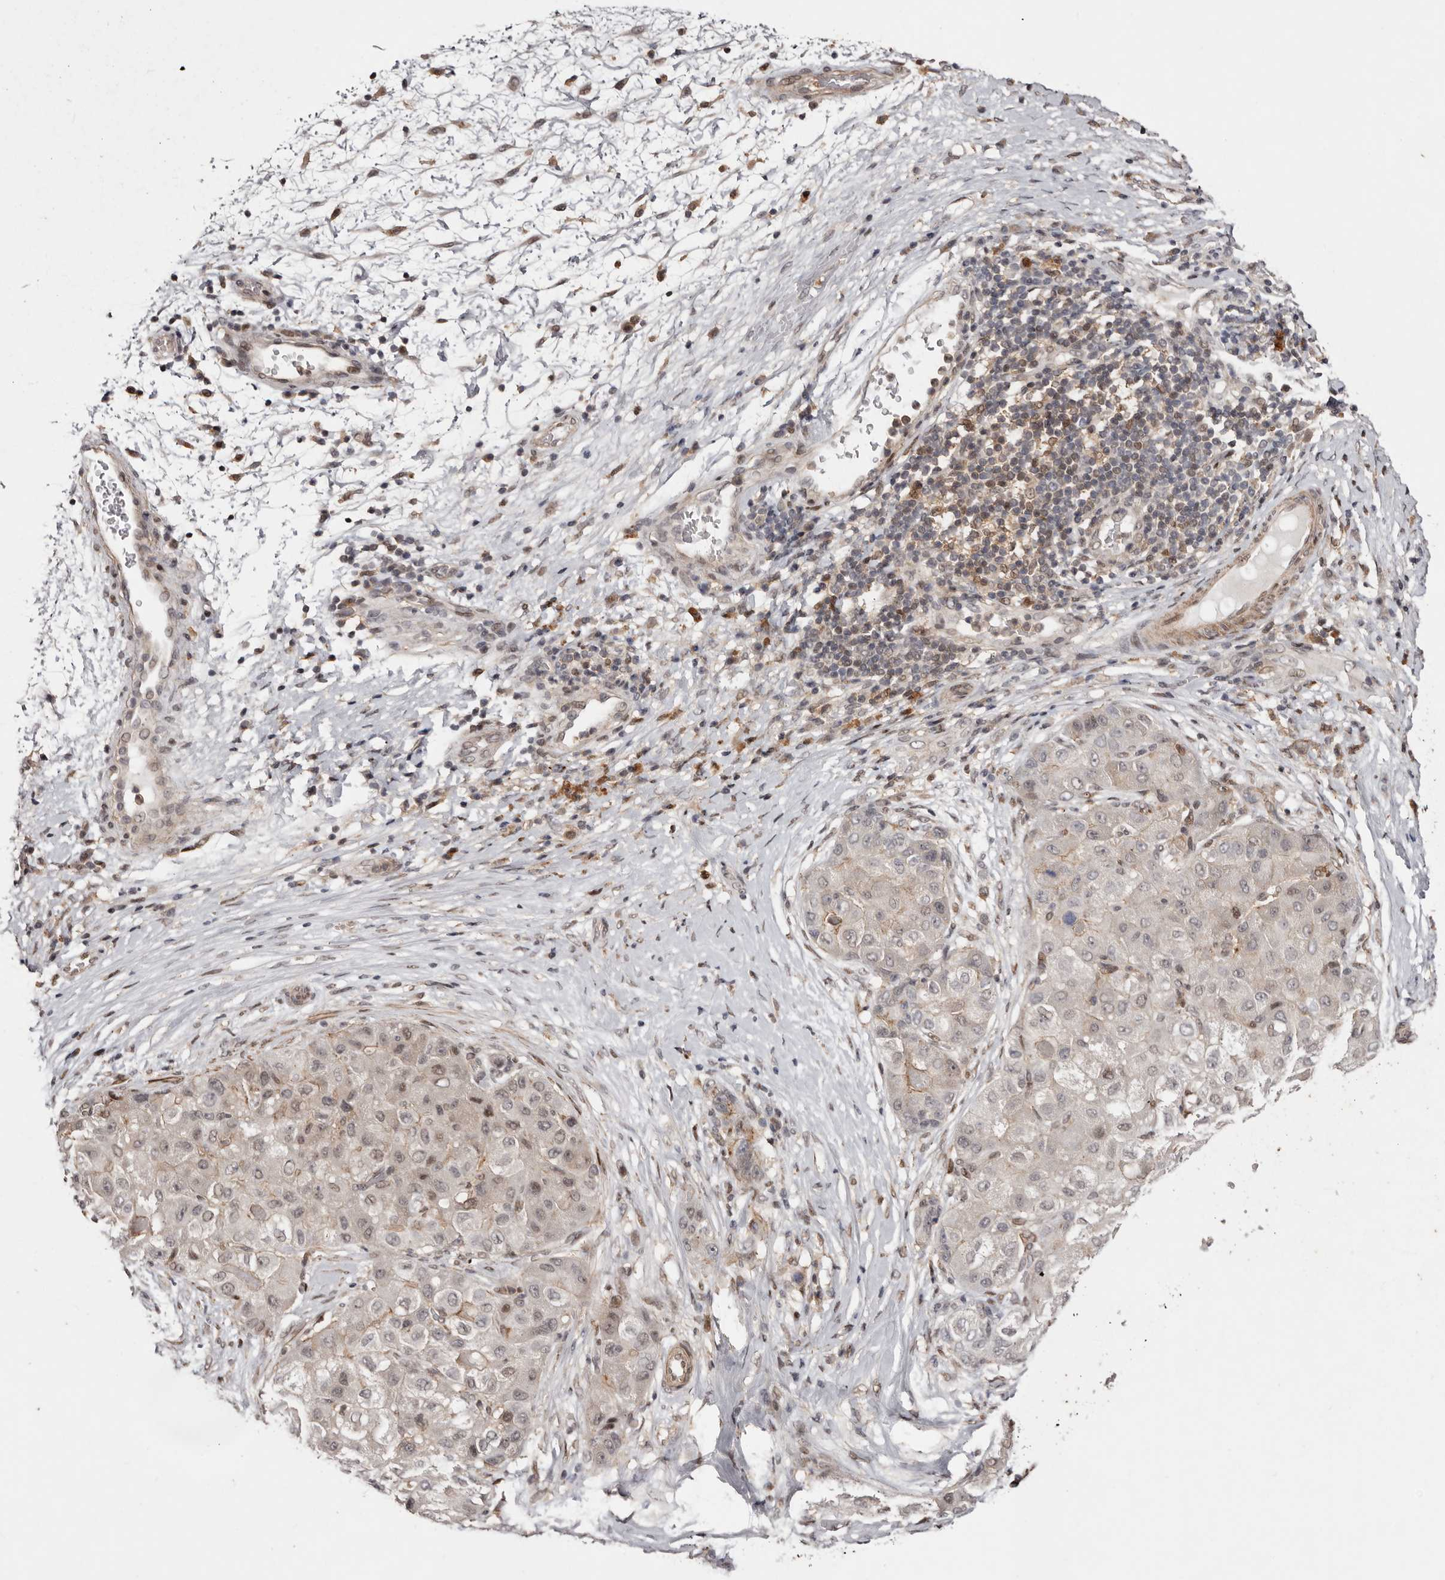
{"staining": {"intensity": "weak", "quantity": "<25%", "location": "nuclear"}, "tissue": "liver cancer", "cell_type": "Tumor cells", "image_type": "cancer", "snomed": [{"axis": "morphology", "description": "Carcinoma, Hepatocellular, NOS"}, {"axis": "topography", "description": "Liver"}], "caption": "Tumor cells are negative for brown protein staining in liver hepatocellular carcinoma.", "gene": "FBXO5", "patient": {"sex": "male", "age": 80}}